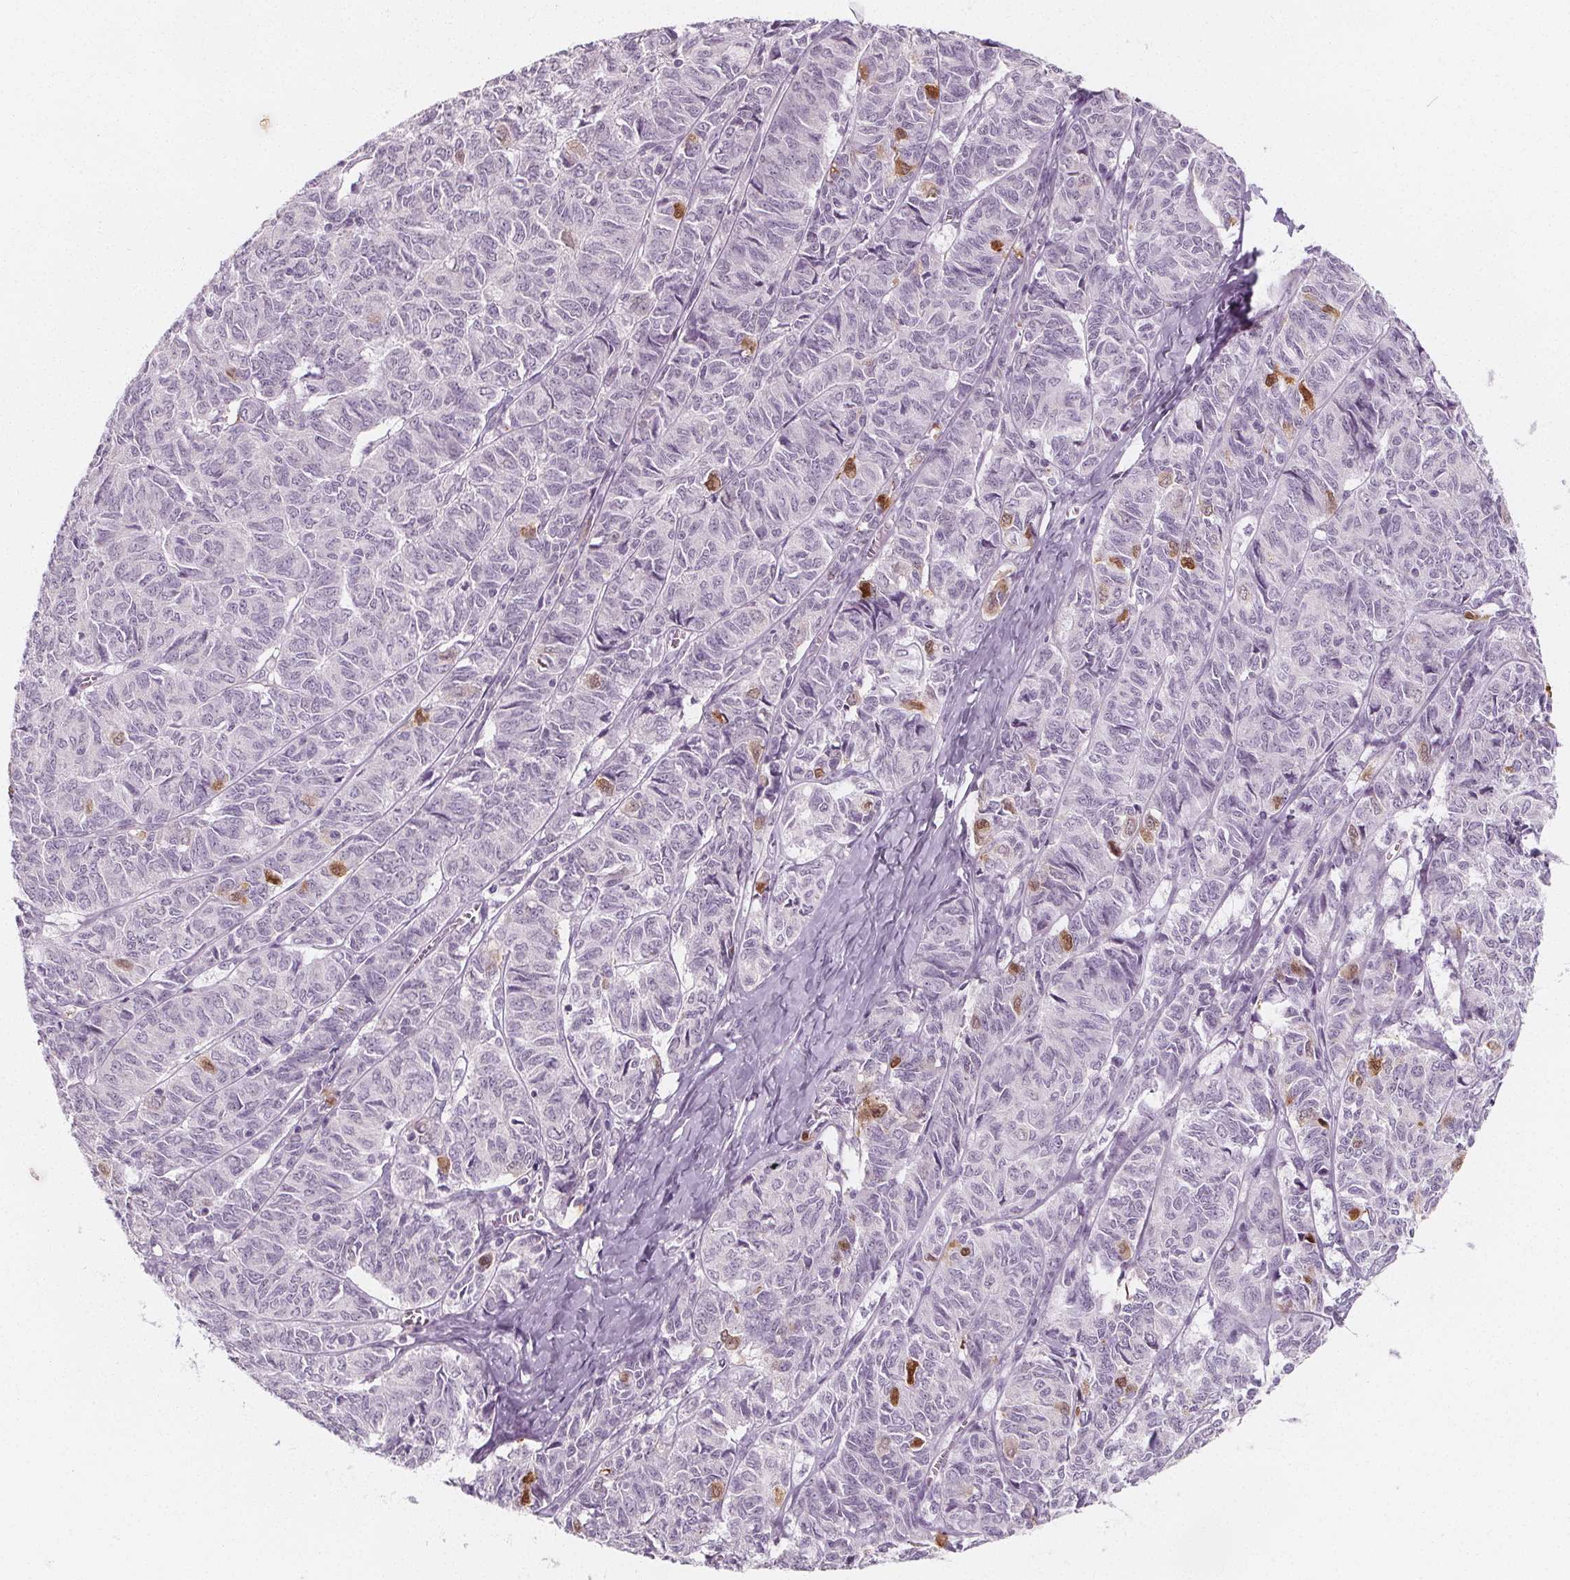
{"staining": {"intensity": "moderate", "quantity": "<25%", "location": "nuclear"}, "tissue": "ovarian cancer", "cell_type": "Tumor cells", "image_type": "cancer", "snomed": [{"axis": "morphology", "description": "Carcinoma, endometroid"}, {"axis": "topography", "description": "Ovary"}], "caption": "IHC of human ovarian cancer exhibits low levels of moderate nuclear staining in approximately <25% of tumor cells.", "gene": "DBX2", "patient": {"sex": "female", "age": 80}}